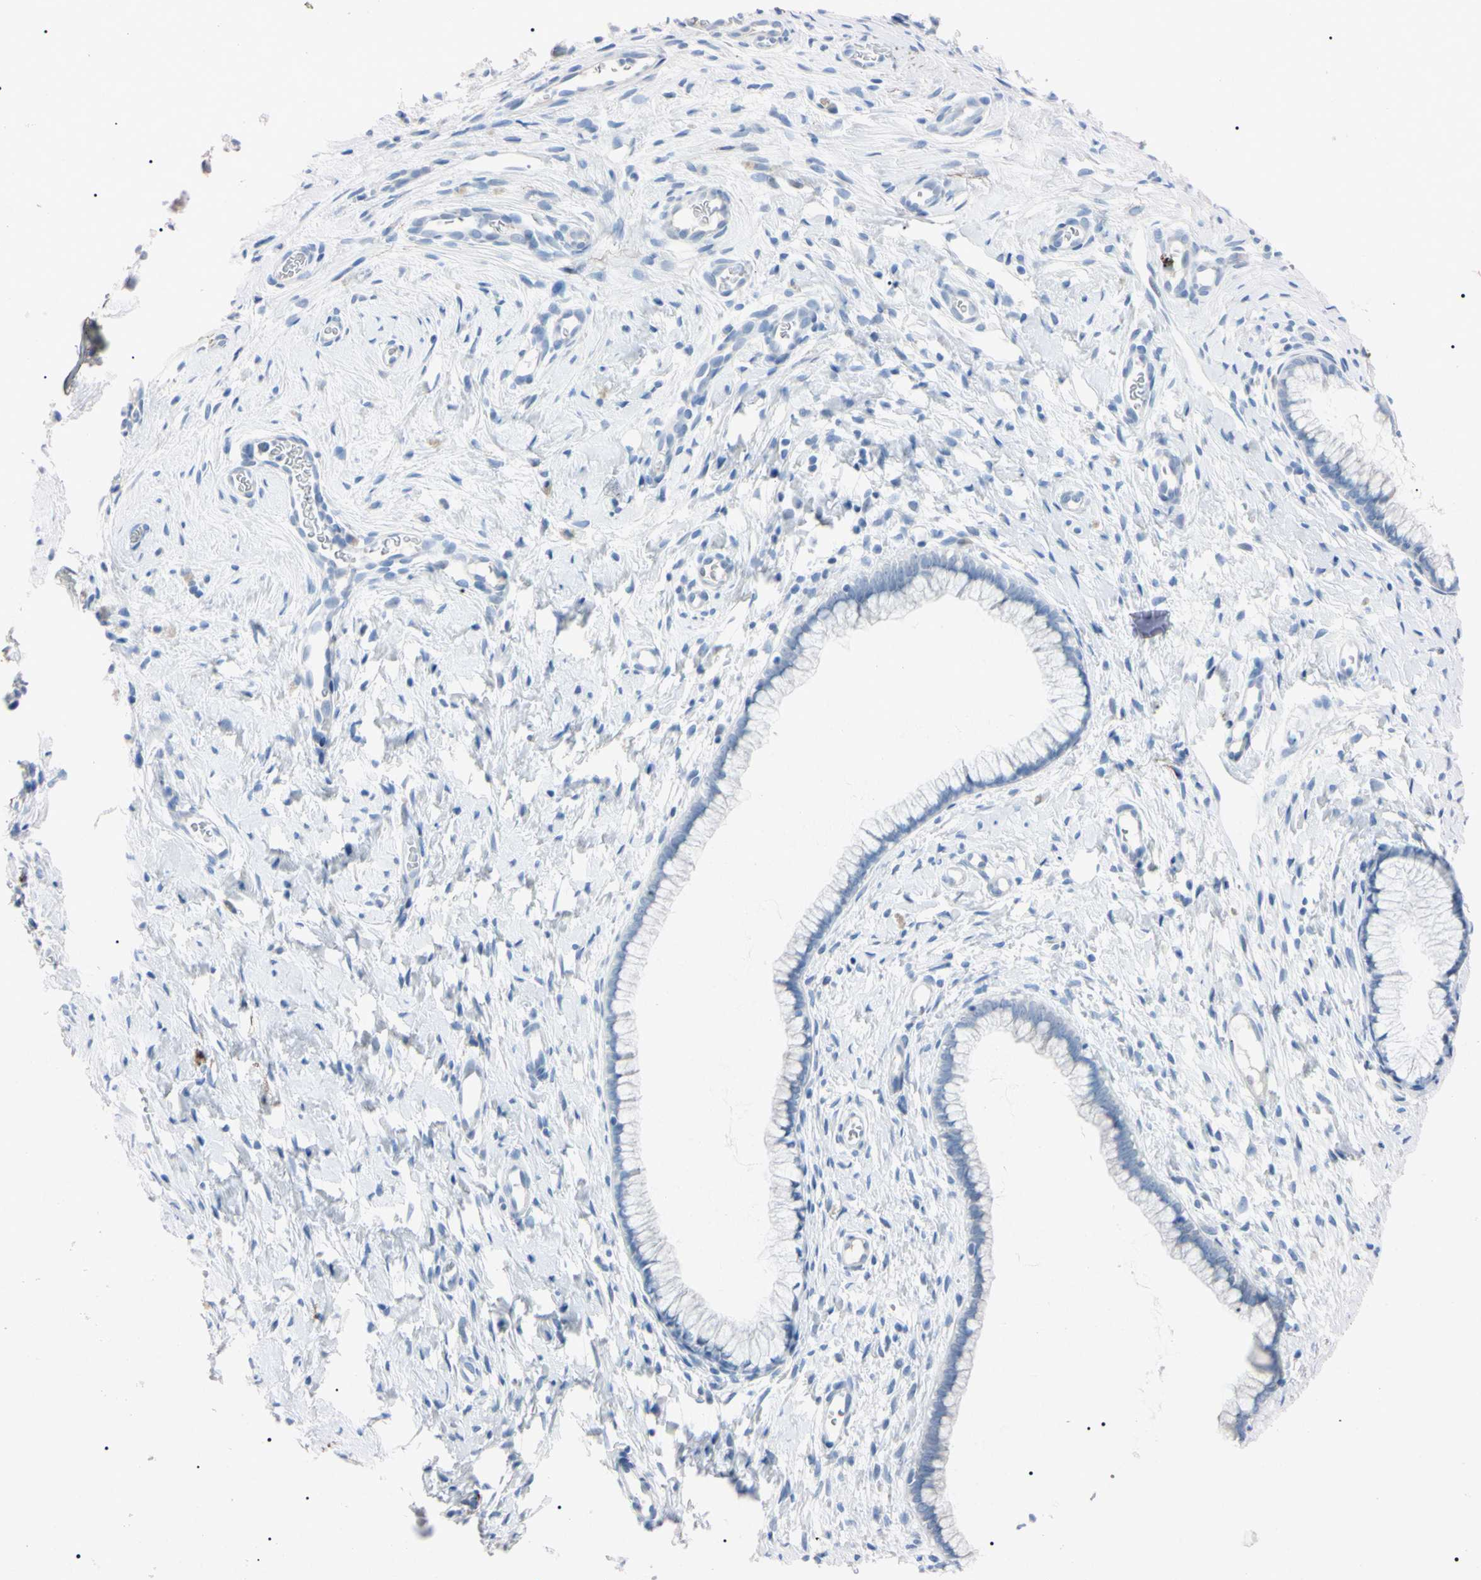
{"staining": {"intensity": "negative", "quantity": "none", "location": "none"}, "tissue": "cervix", "cell_type": "Glandular cells", "image_type": "normal", "snomed": [{"axis": "morphology", "description": "Normal tissue, NOS"}, {"axis": "topography", "description": "Cervix"}], "caption": "A high-resolution image shows IHC staining of unremarkable cervix, which displays no significant expression in glandular cells.", "gene": "ELN", "patient": {"sex": "female", "age": 65}}